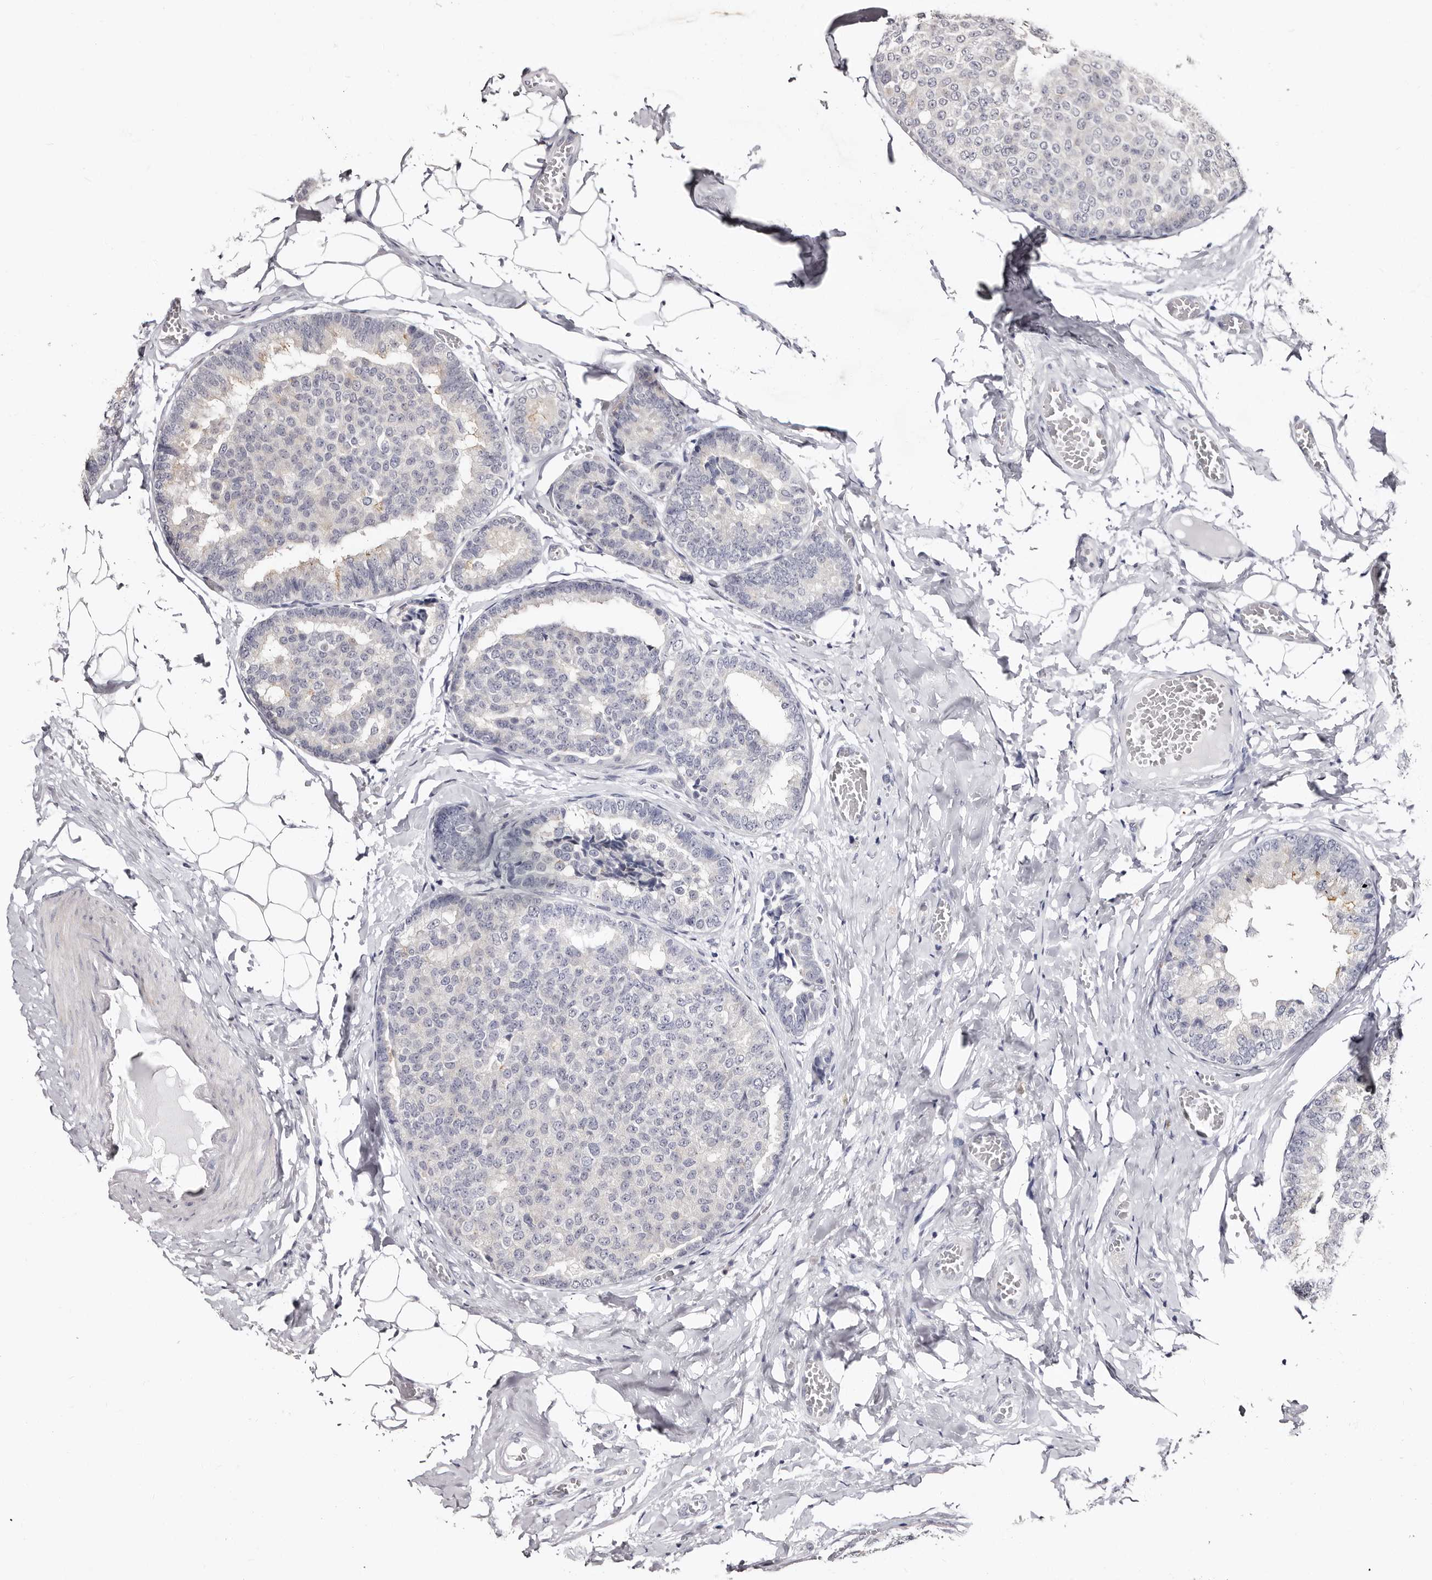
{"staining": {"intensity": "negative", "quantity": "none", "location": "none"}, "tissue": "breast cancer", "cell_type": "Tumor cells", "image_type": "cancer", "snomed": [{"axis": "morphology", "description": "Normal tissue, NOS"}, {"axis": "morphology", "description": "Duct carcinoma"}, {"axis": "topography", "description": "Breast"}], "caption": "The histopathology image displays no significant positivity in tumor cells of infiltrating ductal carcinoma (breast).", "gene": "PHF20L1", "patient": {"sex": "female", "age": 43}}